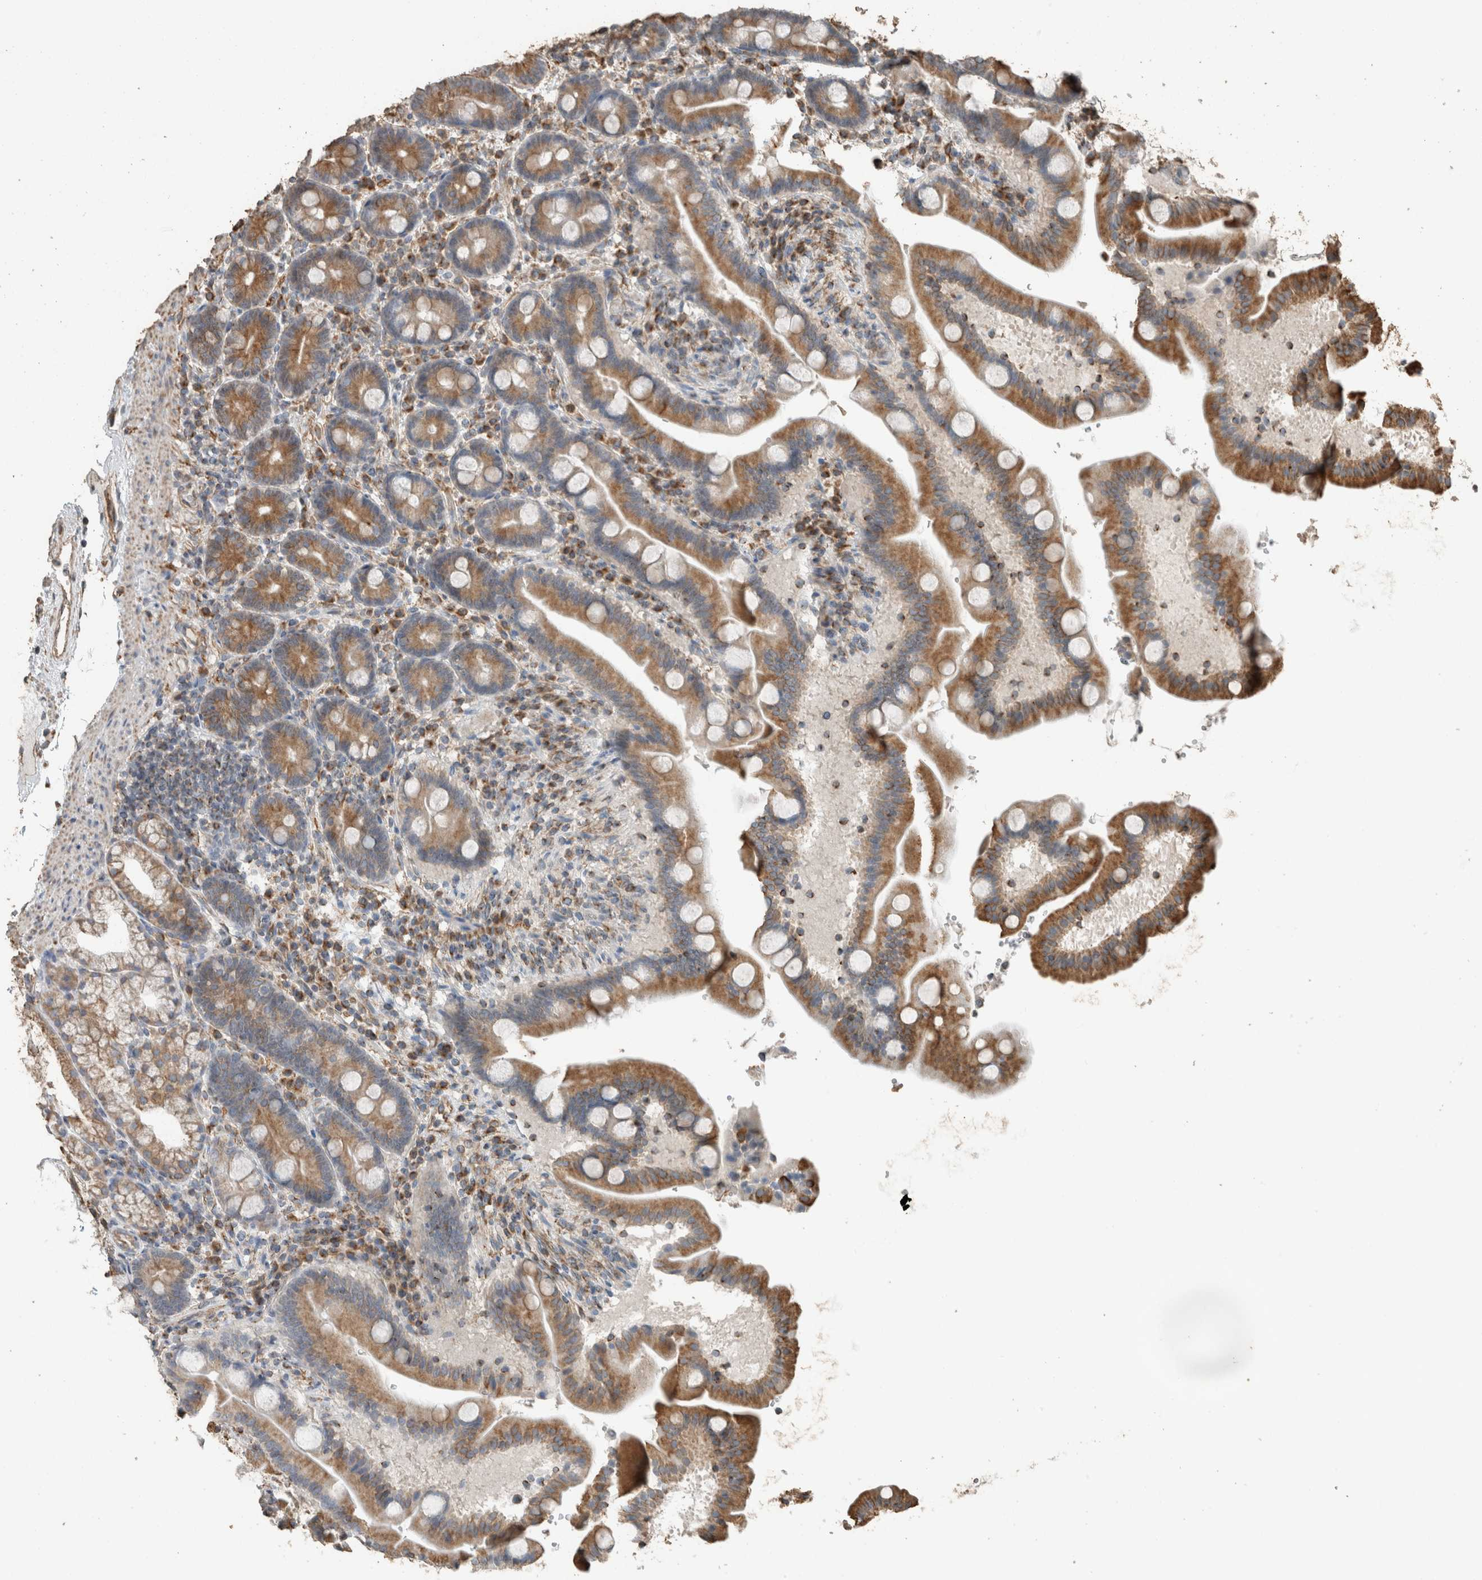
{"staining": {"intensity": "moderate", "quantity": "<25%", "location": "cytoplasmic/membranous"}, "tissue": "duodenum", "cell_type": "Glandular cells", "image_type": "normal", "snomed": [{"axis": "morphology", "description": "Normal tissue, NOS"}, {"axis": "topography", "description": "Duodenum"}], "caption": "High-magnification brightfield microscopy of normal duodenum stained with DAB (brown) and counterstained with hematoxylin (blue). glandular cells exhibit moderate cytoplasmic/membranous staining is identified in about<25% of cells. (DAB = brown stain, brightfield microscopy at high magnification).", "gene": "ACVR2B", "patient": {"sex": "male", "age": 54}}